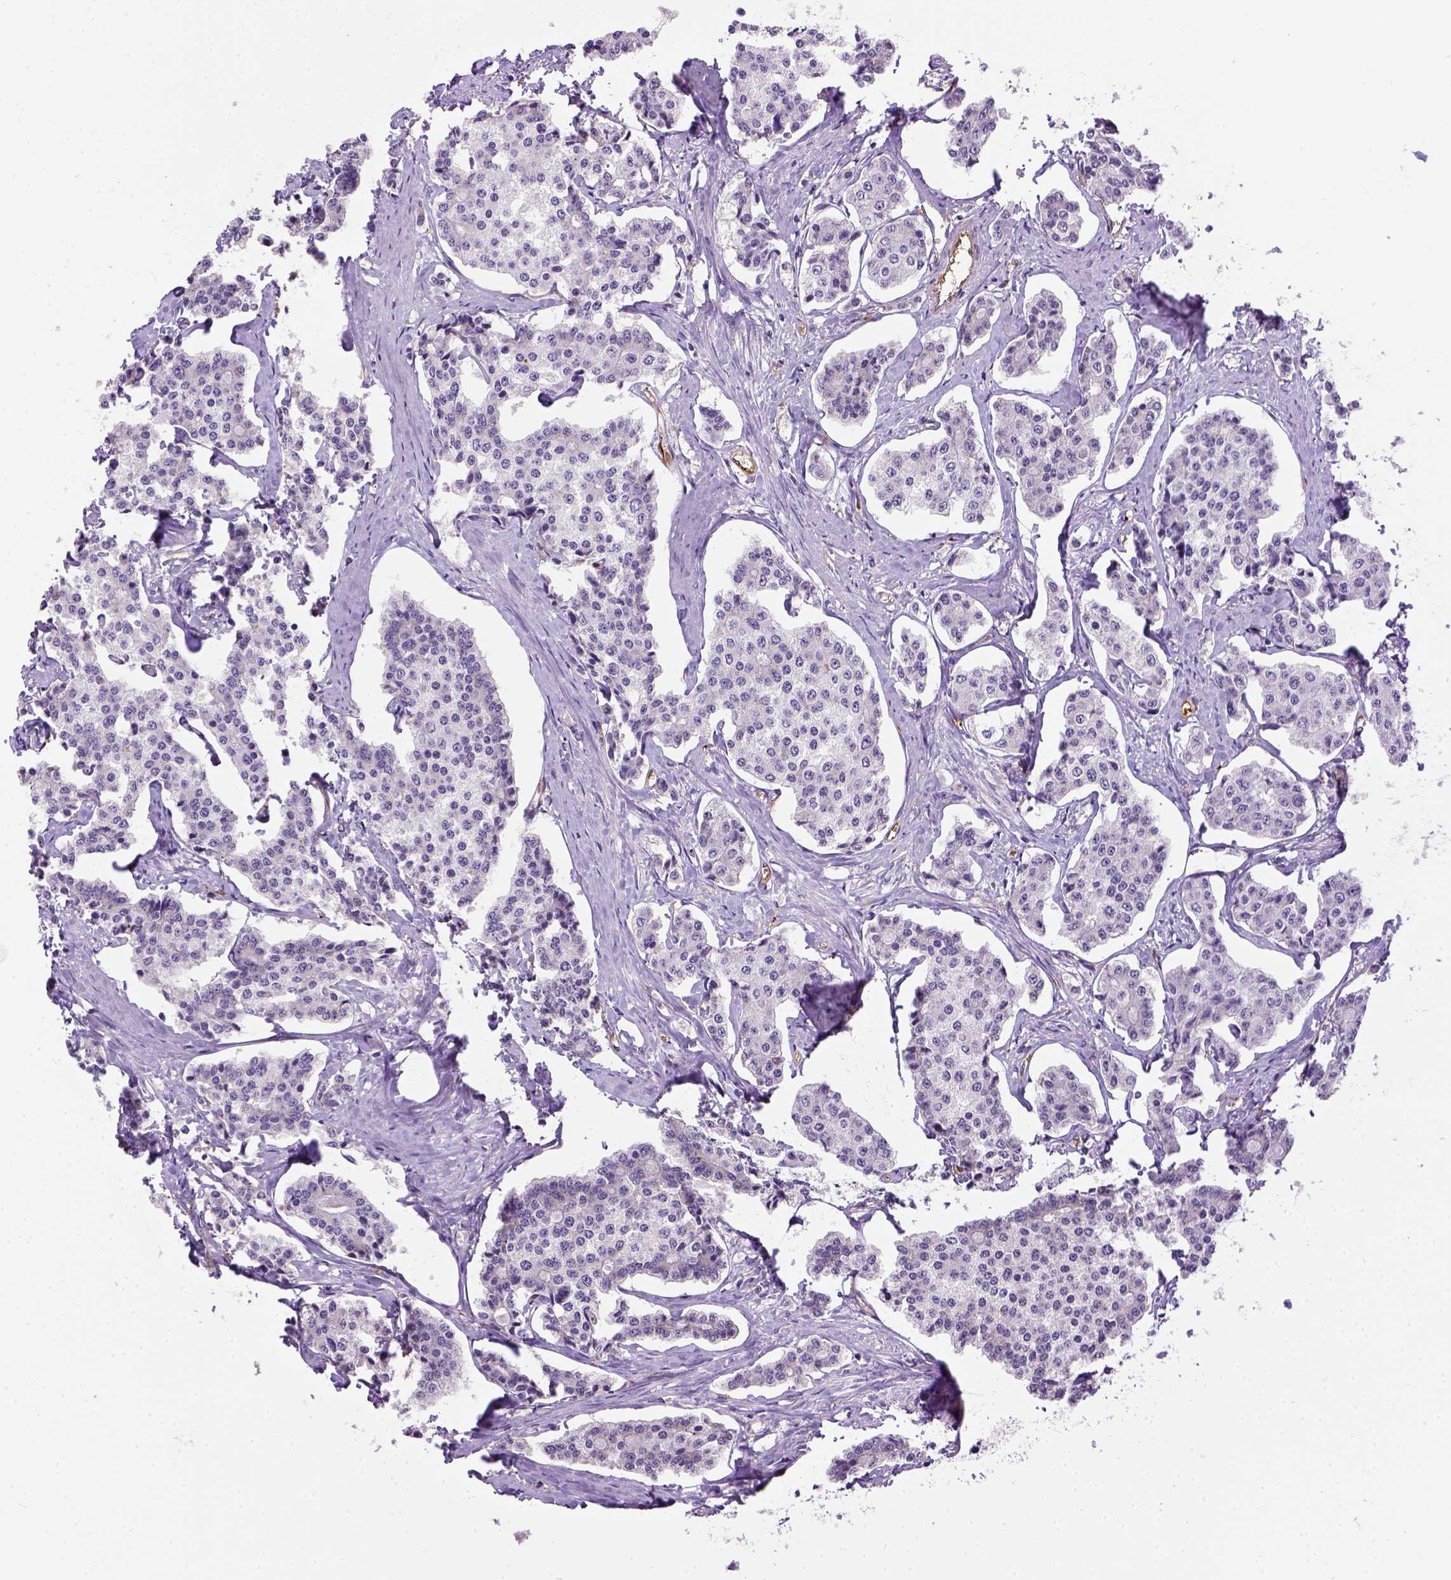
{"staining": {"intensity": "negative", "quantity": "none", "location": "none"}, "tissue": "carcinoid", "cell_type": "Tumor cells", "image_type": "cancer", "snomed": [{"axis": "morphology", "description": "Carcinoid, malignant, NOS"}, {"axis": "topography", "description": "Small intestine"}], "caption": "There is no significant staining in tumor cells of carcinoid (malignant).", "gene": "KAZN", "patient": {"sex": "female", "age": 65}}